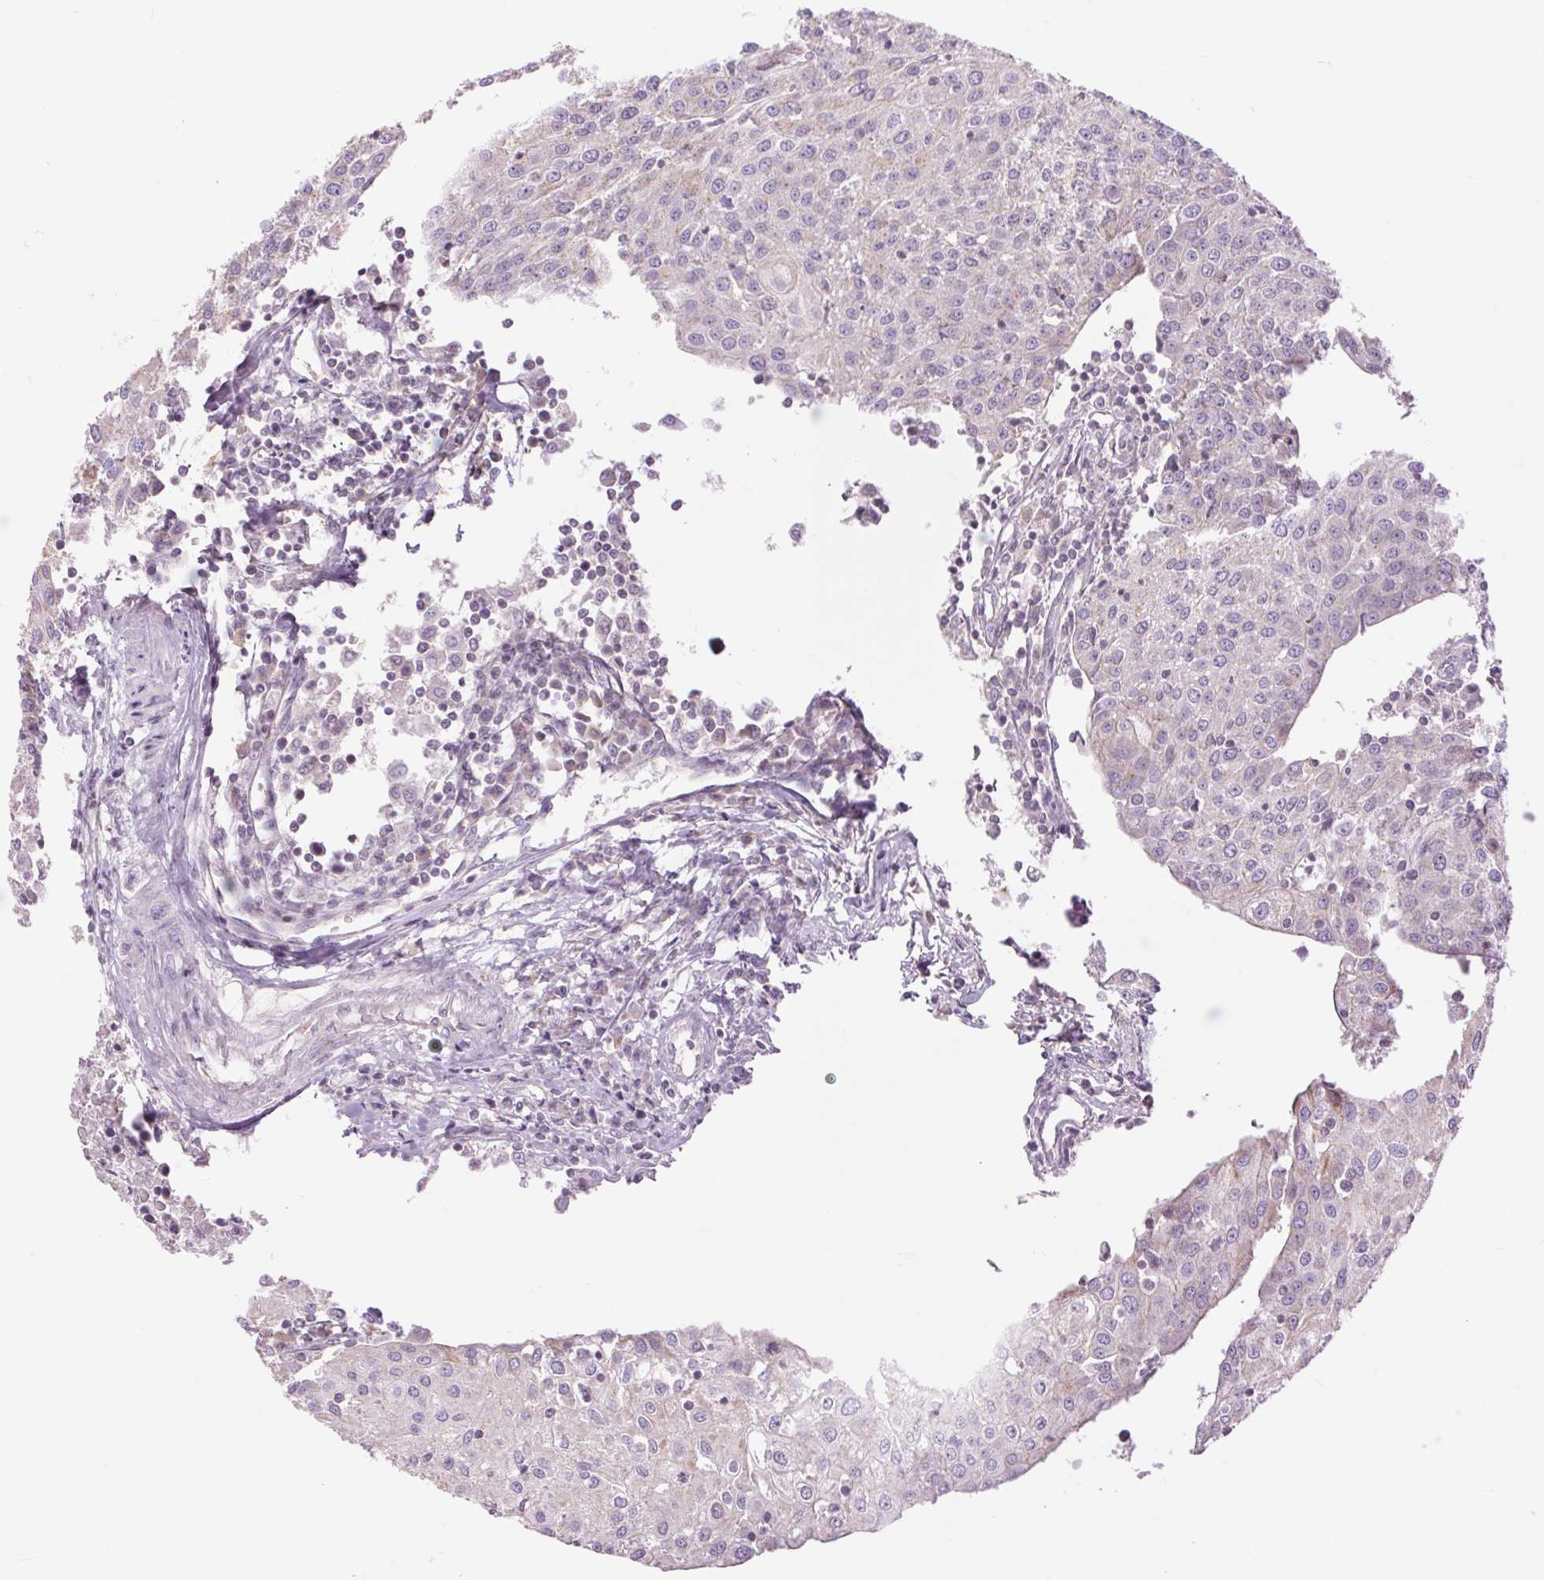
{"staining": {"intensity": "negative", "quantity": "none", "location": "none"}, "tissue": "urothelial cancer", "cell_type": "Tumor cells", "image_type": "cancer", "snomed": [{"axis": "morphology", "description": "Urothelial carcinoma, High grade"}, {"axis": "topography", "description": "Urinary bladder"}], "caption": "High-grade urothelial carcinoma stained for a protein using immunohistochemistry displays no expression tumor cells.", "gene": "CTNNA3", "patient": {"sex": "female", "age": 85}}